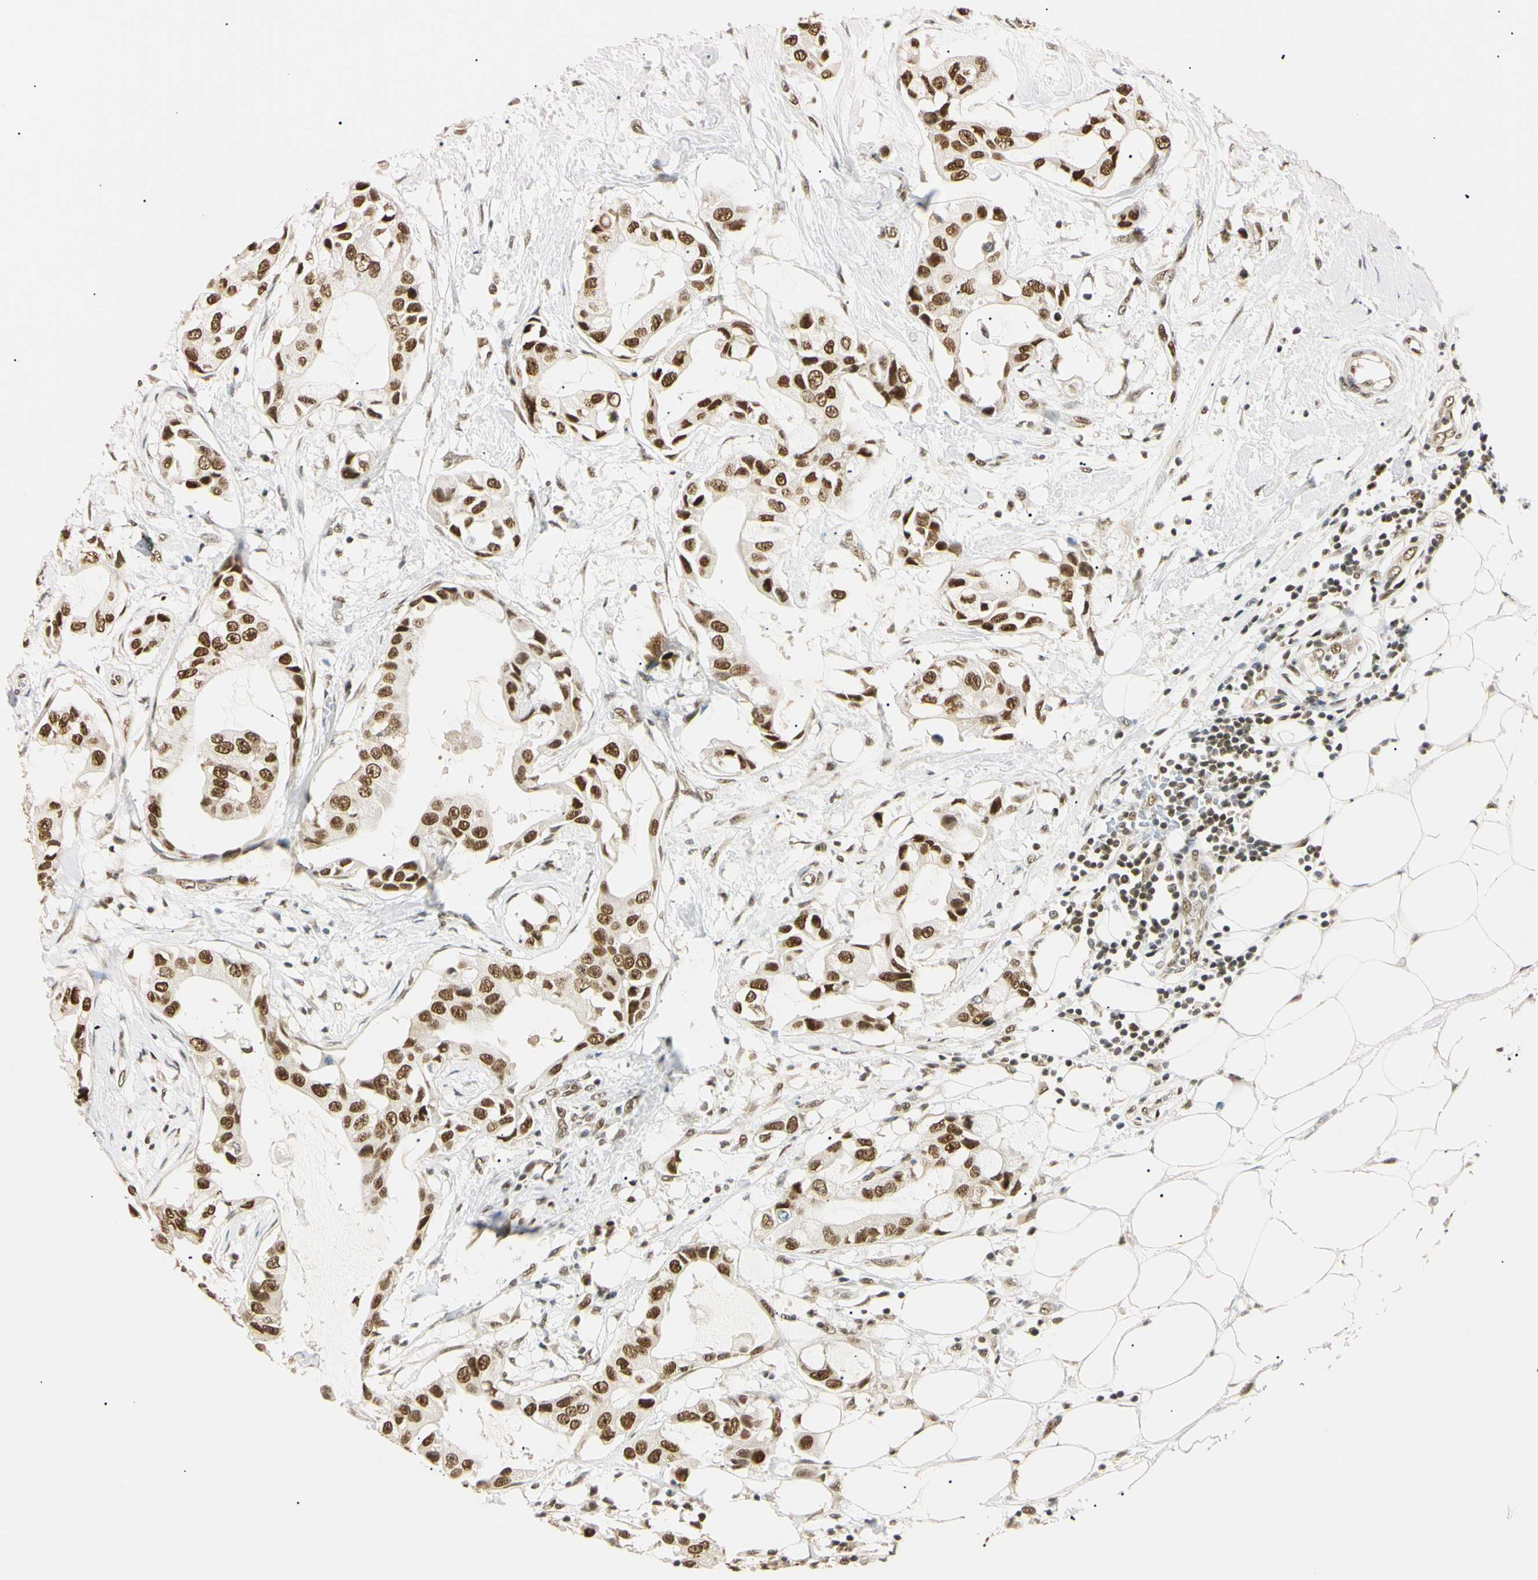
{"staining": {"intensity": "strong", "quantity": ">75%", "location": "nuclear"}, "tissue": "breast cancer", "cell_type": "Tumor cells", "image_type": "cancer", "snomed": [{"axis": "morphology", "description": "Duct carcinoma"}, {"axis": "topography", "description": "Breast"}], "caption": "This photomicrograph exhibits breast cancer stained with immunohistochemistry (IHC) to label a protein in brown. The nuclear of tumor cells show strong positivity for the protein. Nuclei are counter-stained blue.", "gene": "SMARCA5", "patient": {"sex": "female", "age": 40}}